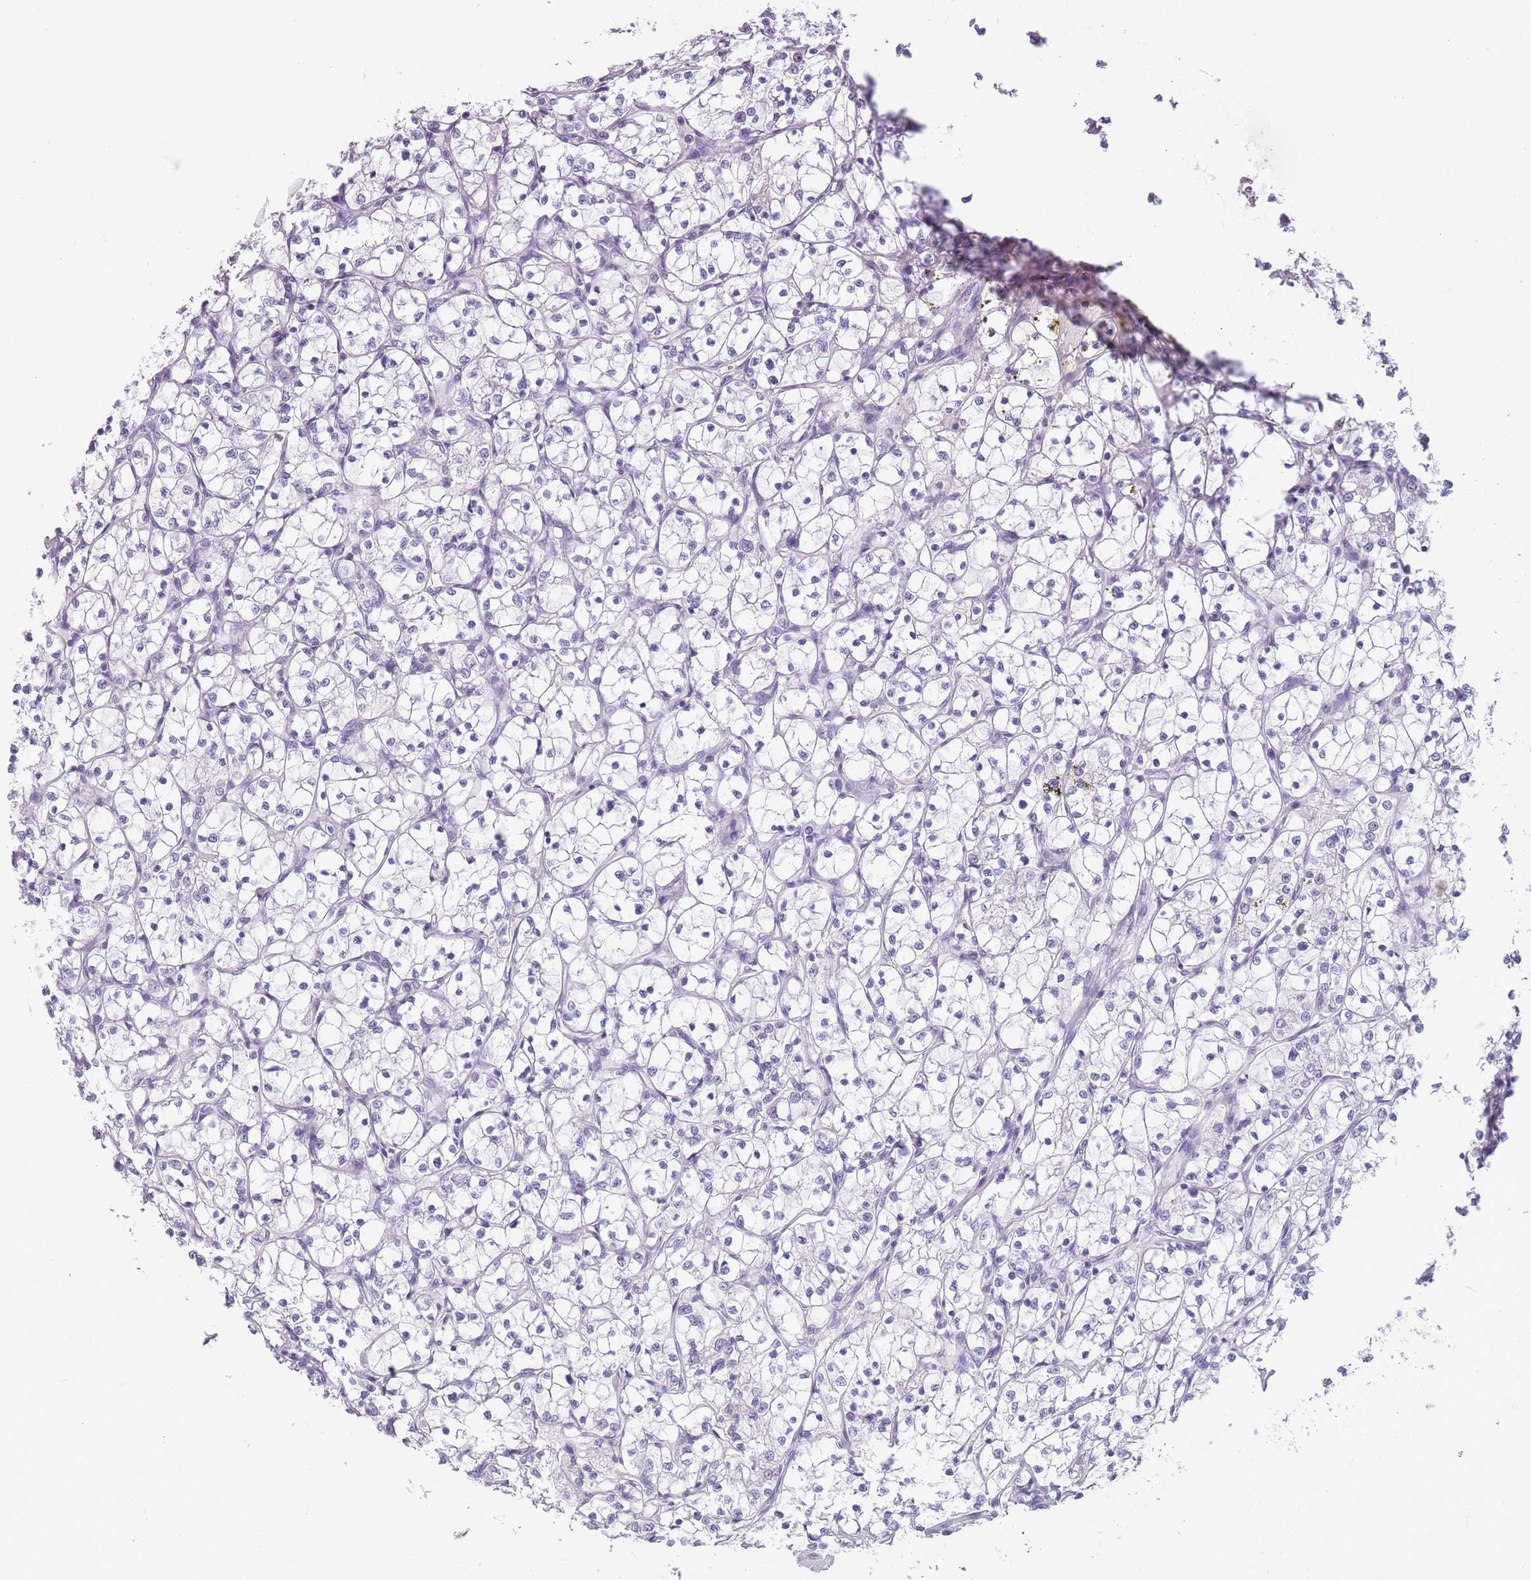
{"staining": {"intensity": "negative", "quantity": "none", "location": "none"}, "tissue": "renal cancer", "cell_type": "Tumor cells", "image_type": "cancer", "snomed": [{"axis": "morphology", "description": "Adenocarcinoma, NOS"}, {"axis": "topography", "description": "Kidney"}], "caption": "Immunohistochemistry of human renal adenocarcinoma shows no staining in tumor cells.", "gene": "CCNO", "patient": {"sex": "female", "age": 69}}